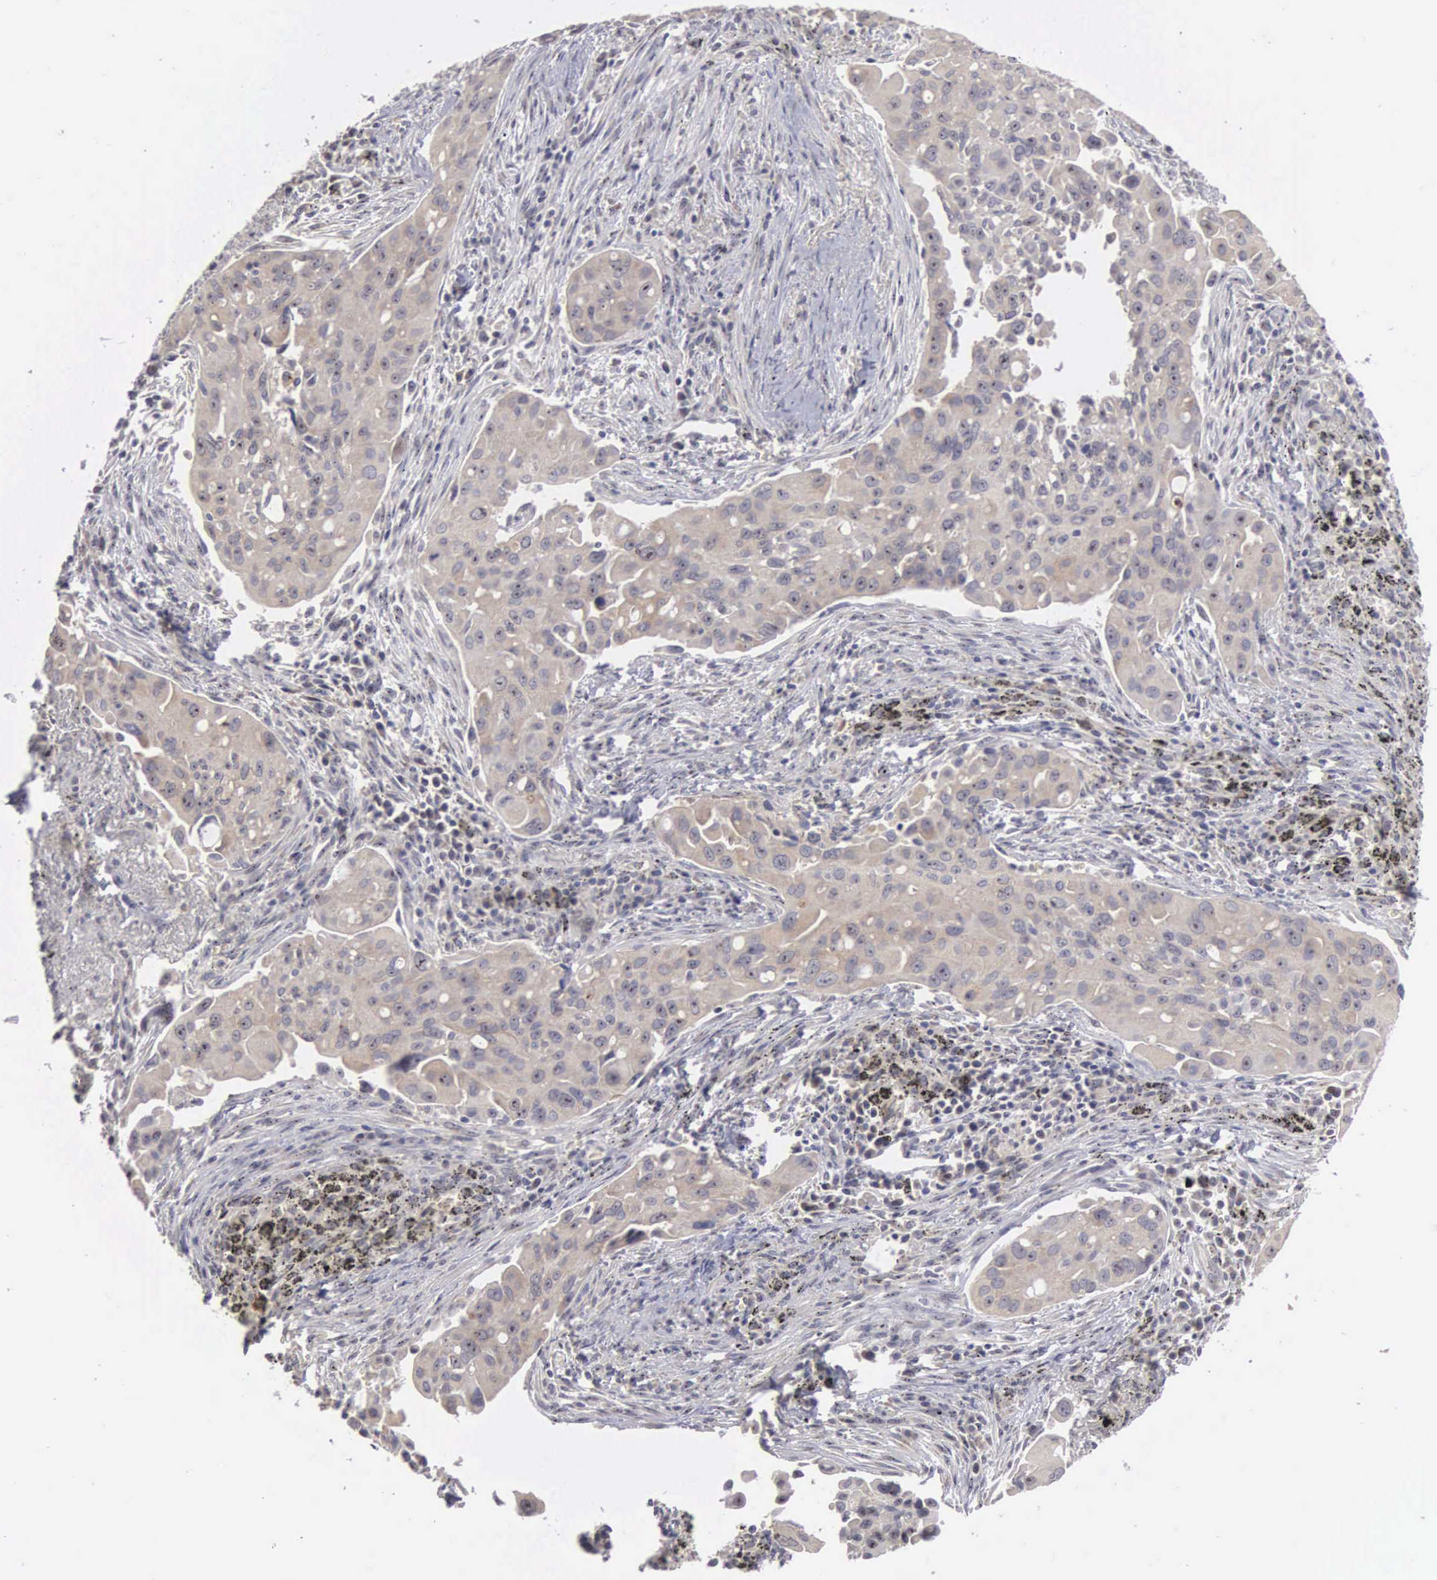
{"staining": {"intensity": "weak", "quantity": ">75%", "location": "cytoplasmic/membranous"}, "tissue": "lung cancer", "cell_type": "Tumor cells", "image_type": "cancer", "snomed": [{"axis": "morphology", "description": "Adenocarcinoma, NOS"}, {"axis": "topography", "description": "Lung"}], "caption": "The histopathology image shows a brown stain indicating the presence of a protein in the cytoplasmic/membranous of tumor cells in lung cancer.", "gene": "AMN", "patient": {"sex": "male", "age": 68}}